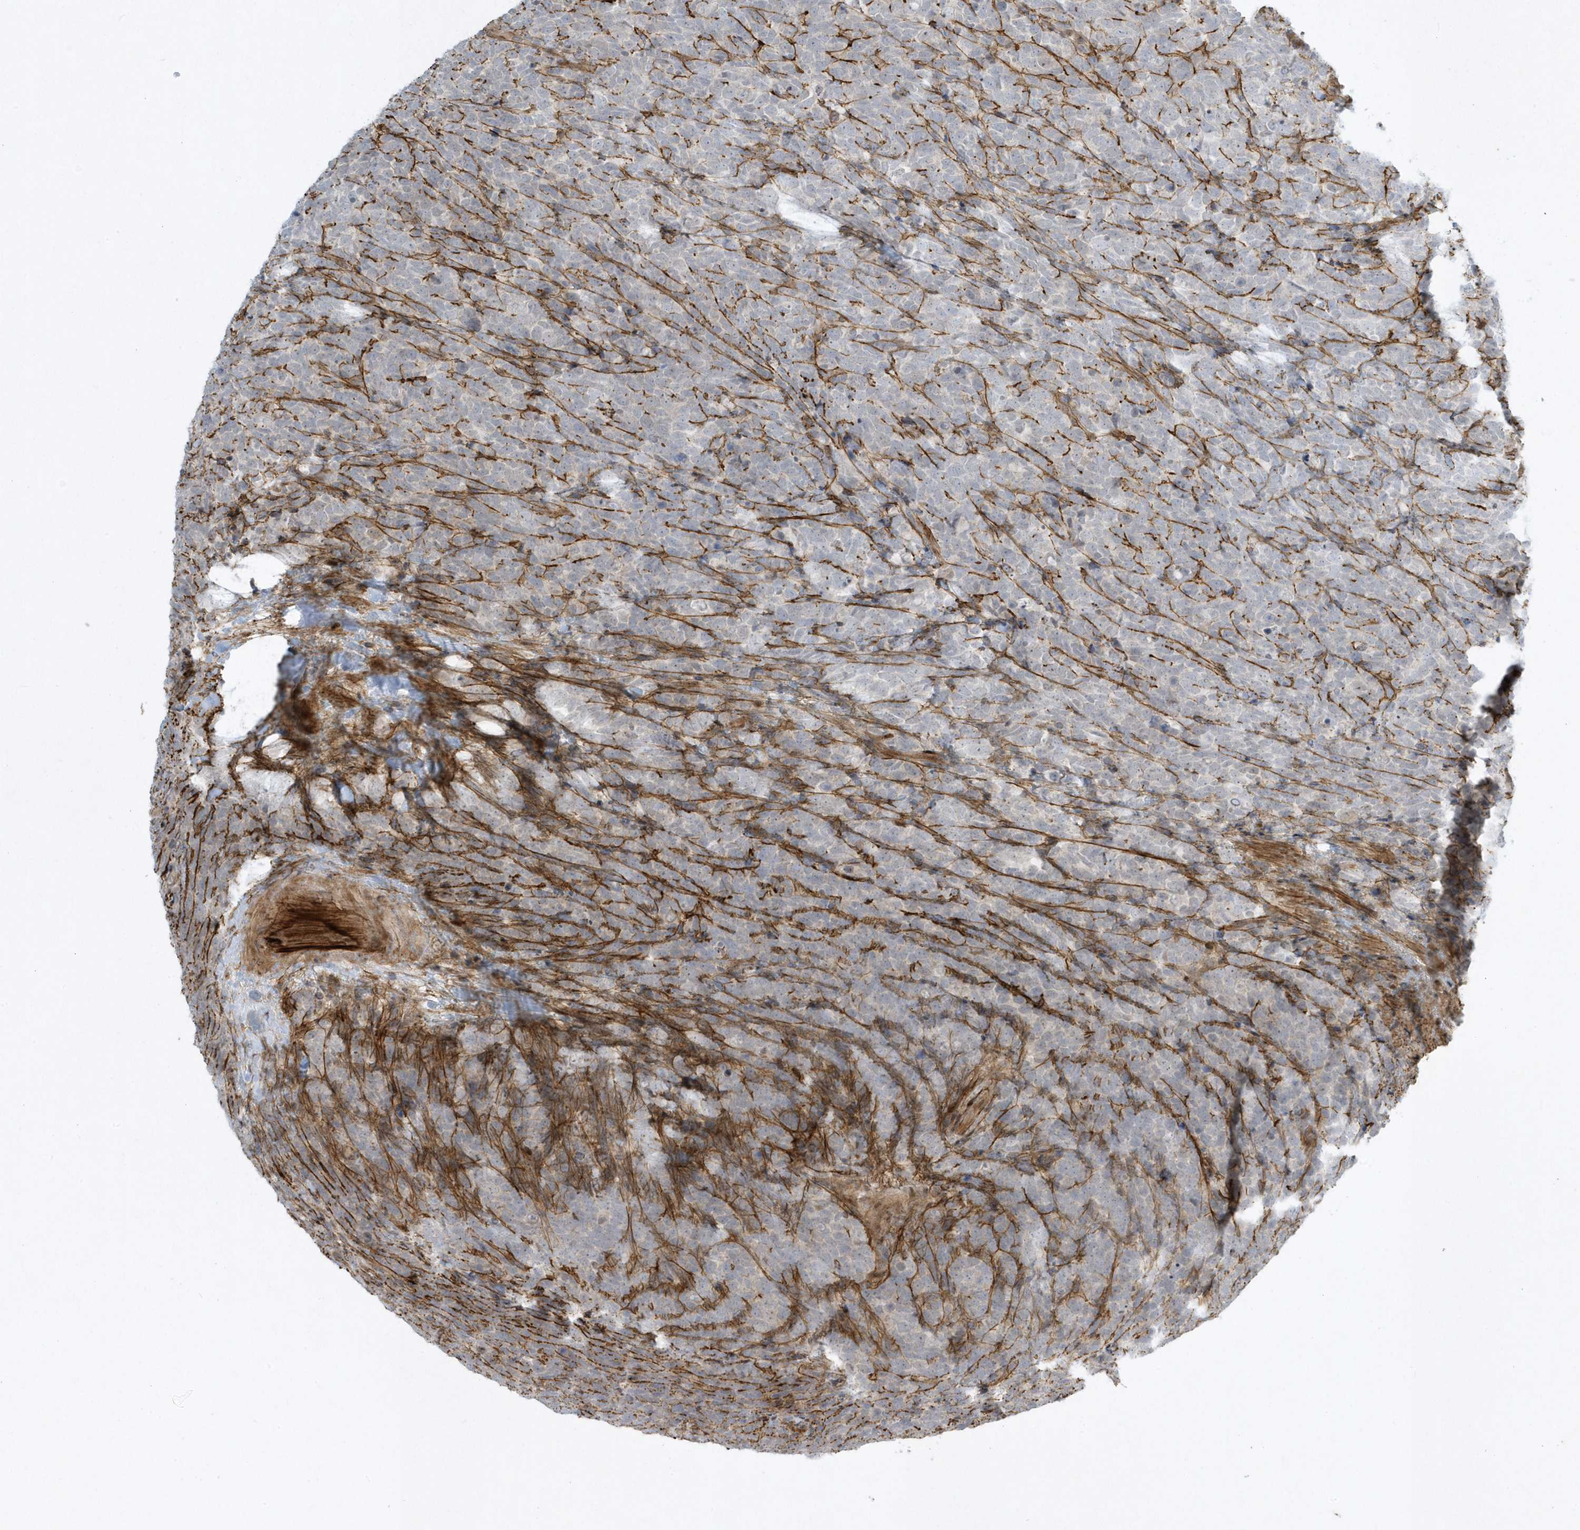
{"staining": {"intensity": "negative", "quantity": "none", "location": "none"}, "tissue": "urothelial cancer", "cell_type": "Tumor cells", "image_type": "cancer", "snomed": [{"axis": "morphology", "description": "Urothelial carcinoma, High grade"}, {"axis": "topography", "description": "Urinary bladder"}], "caption": "The photomicrograph exhibits no staining of tumor cells in high-grade urothelial carcinoma.", "gene": "MASP2", "patient": {"sex": "female", "age": 82}}